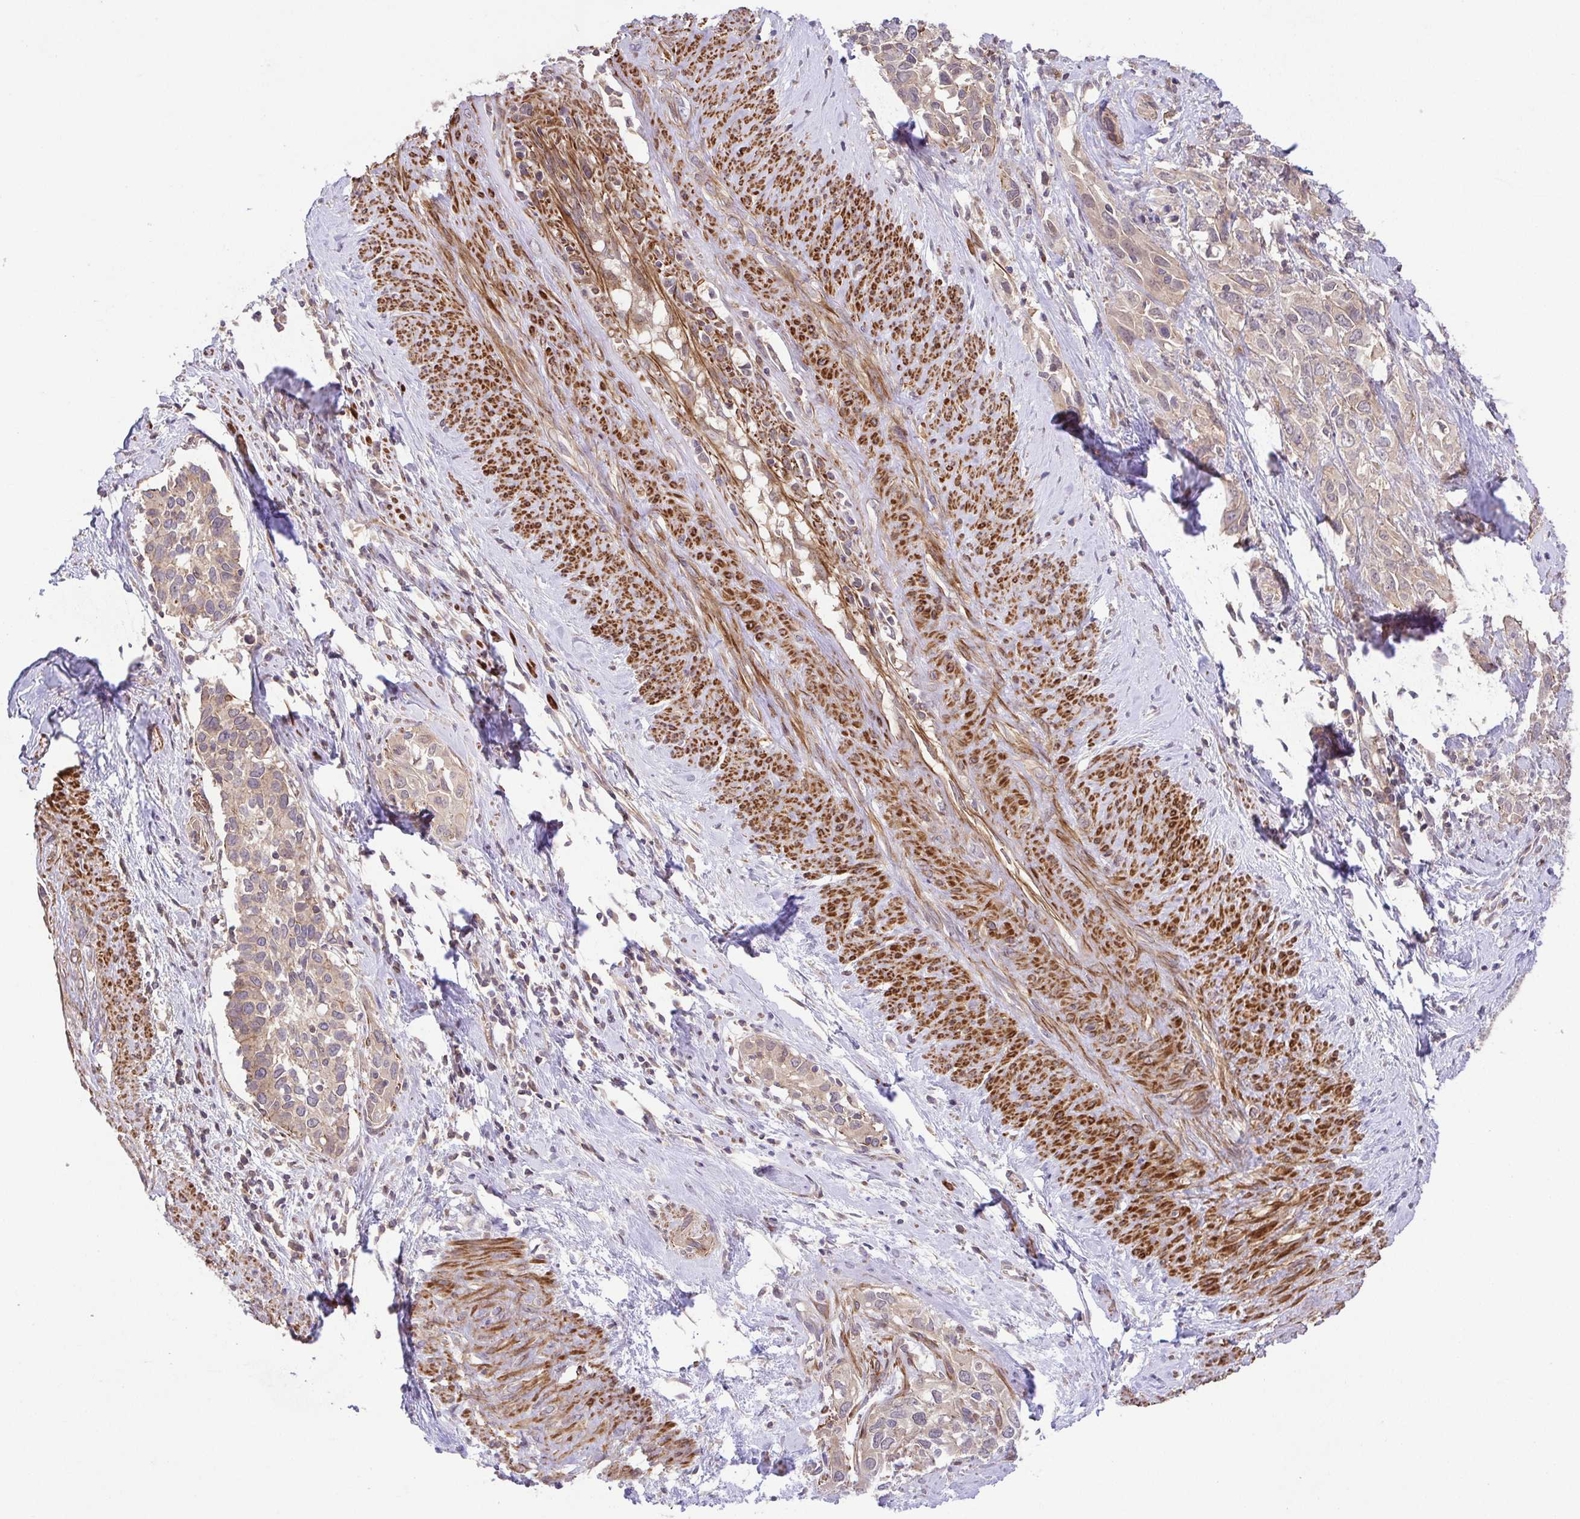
{"staining": {"intensity": "moderate", "quantity": ">75%", "location": "cytoplasmic/membranous"}, "tissue": "cervical cancer", "cell_type": "Tumor cells", "image_type": "cancer", "snomed": [{"axis": "morphology", "description": "Squamous cell carcinoma, NOS"}, {"axis": "topography", "description": "Cervix"}], "caption": "This micrograph demonstrates cervical squamous cell carcinoma stained with IHC to label a protein in brown. The cytoplasmic/membranous of tumor cells show moderate positivity for the protein. Nuclei are counter-stained blue.", "gene": "IDE", "patient": {"sex": "female", "age": 51}}